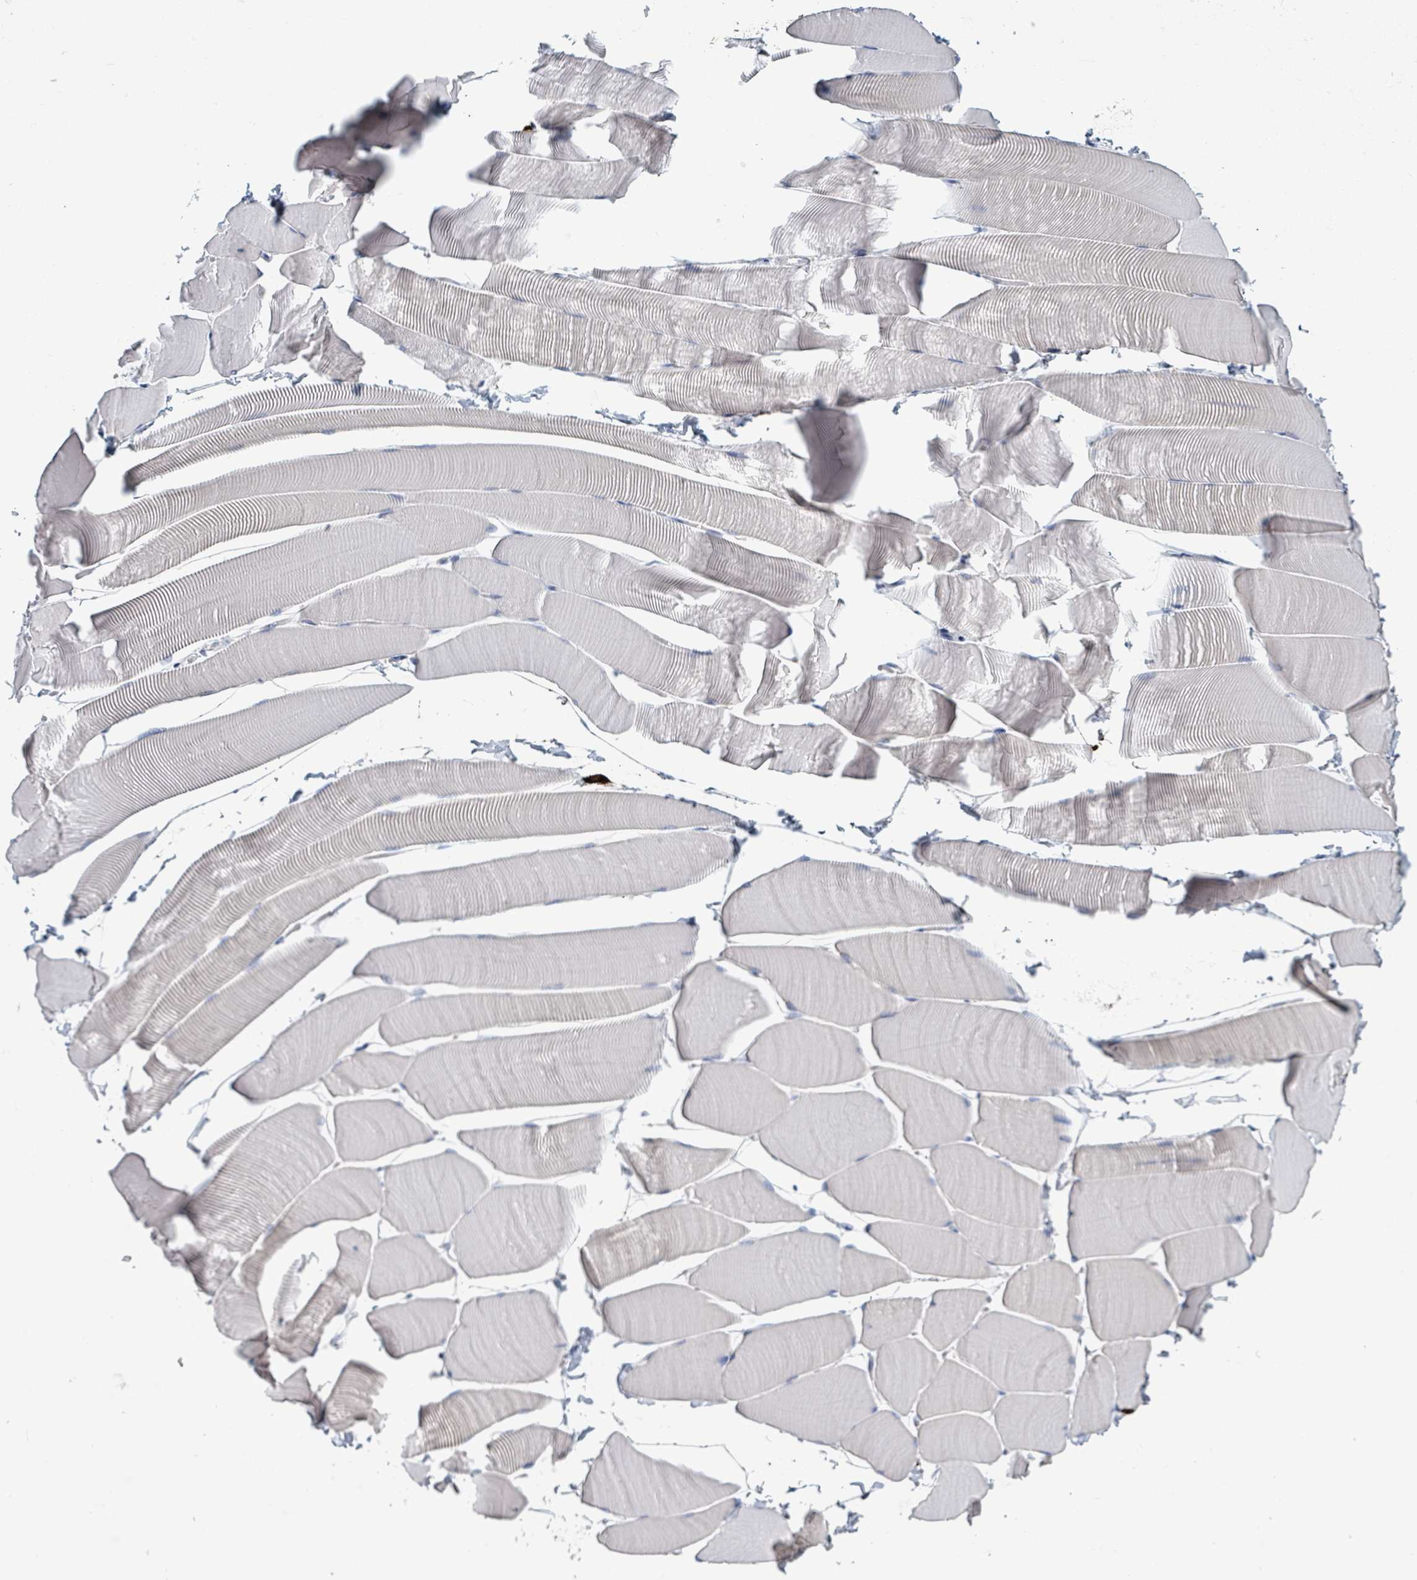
{"staining": {"intensity": "negative", "quantity": "none", "location": "none"}, "tissue": "skeletal muscle", "cell_type": "Myocytes", "image_type": "normal", "snomed": [{"axis": "morphology", "description": "Normal tissue, NOS"}, {"axis": "topography", "description": "Skeletal muscle"}], "caption": "Immunohistochemistry photomicrograph of benign skeletal muscle: skeletal muscle stained with DAB (3,3'-diaminobenzidine) shows no significant protein expression in myocytes. (DAB (3,3'-diaminobenzidine) IHC visualized using brightfield microscopy, high magnification).", "gene": "VPS13D", "patient": {"sex": "male", "age": 25}}